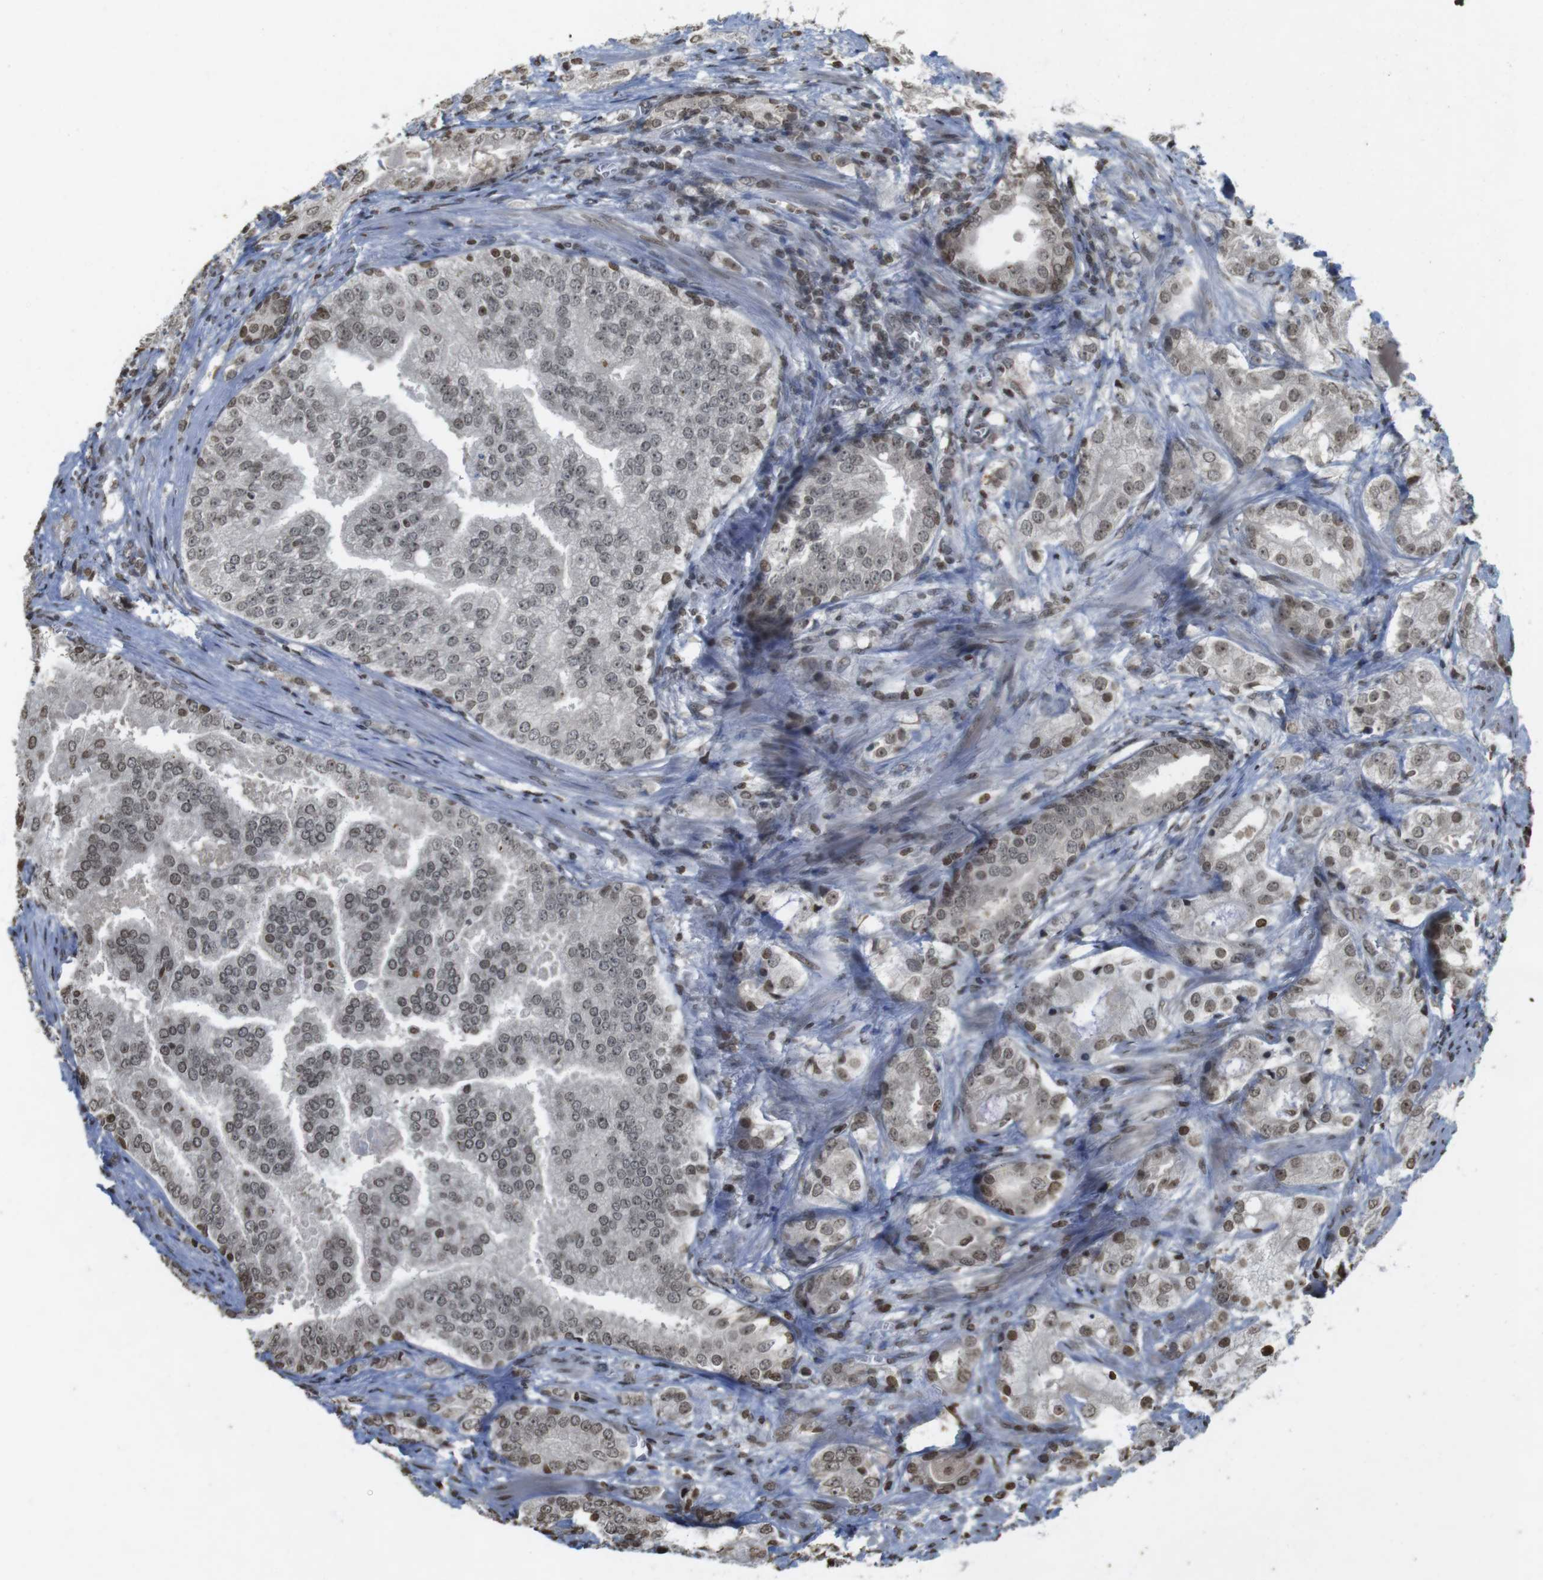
{"staining": {"intensity": "weak", "quantity": ">75%", "location": "nuclear"}, "tissue": "prostate cancer", "cell_type": "Tumor cells", "image_type": "cancer", "snomed": [{"axis": "morphology", "description": "Adenocarcinoma, High grade"}, {"axis": "topography", "description": "Prostate"}], "caption": "Prostate cancer (adenocarcinoma (high-grade)) stained with a protein marker exhibits weak staining in tumor cells.", "gene": "FOXA3", "patient": {"sex": "male", "age": 64}}